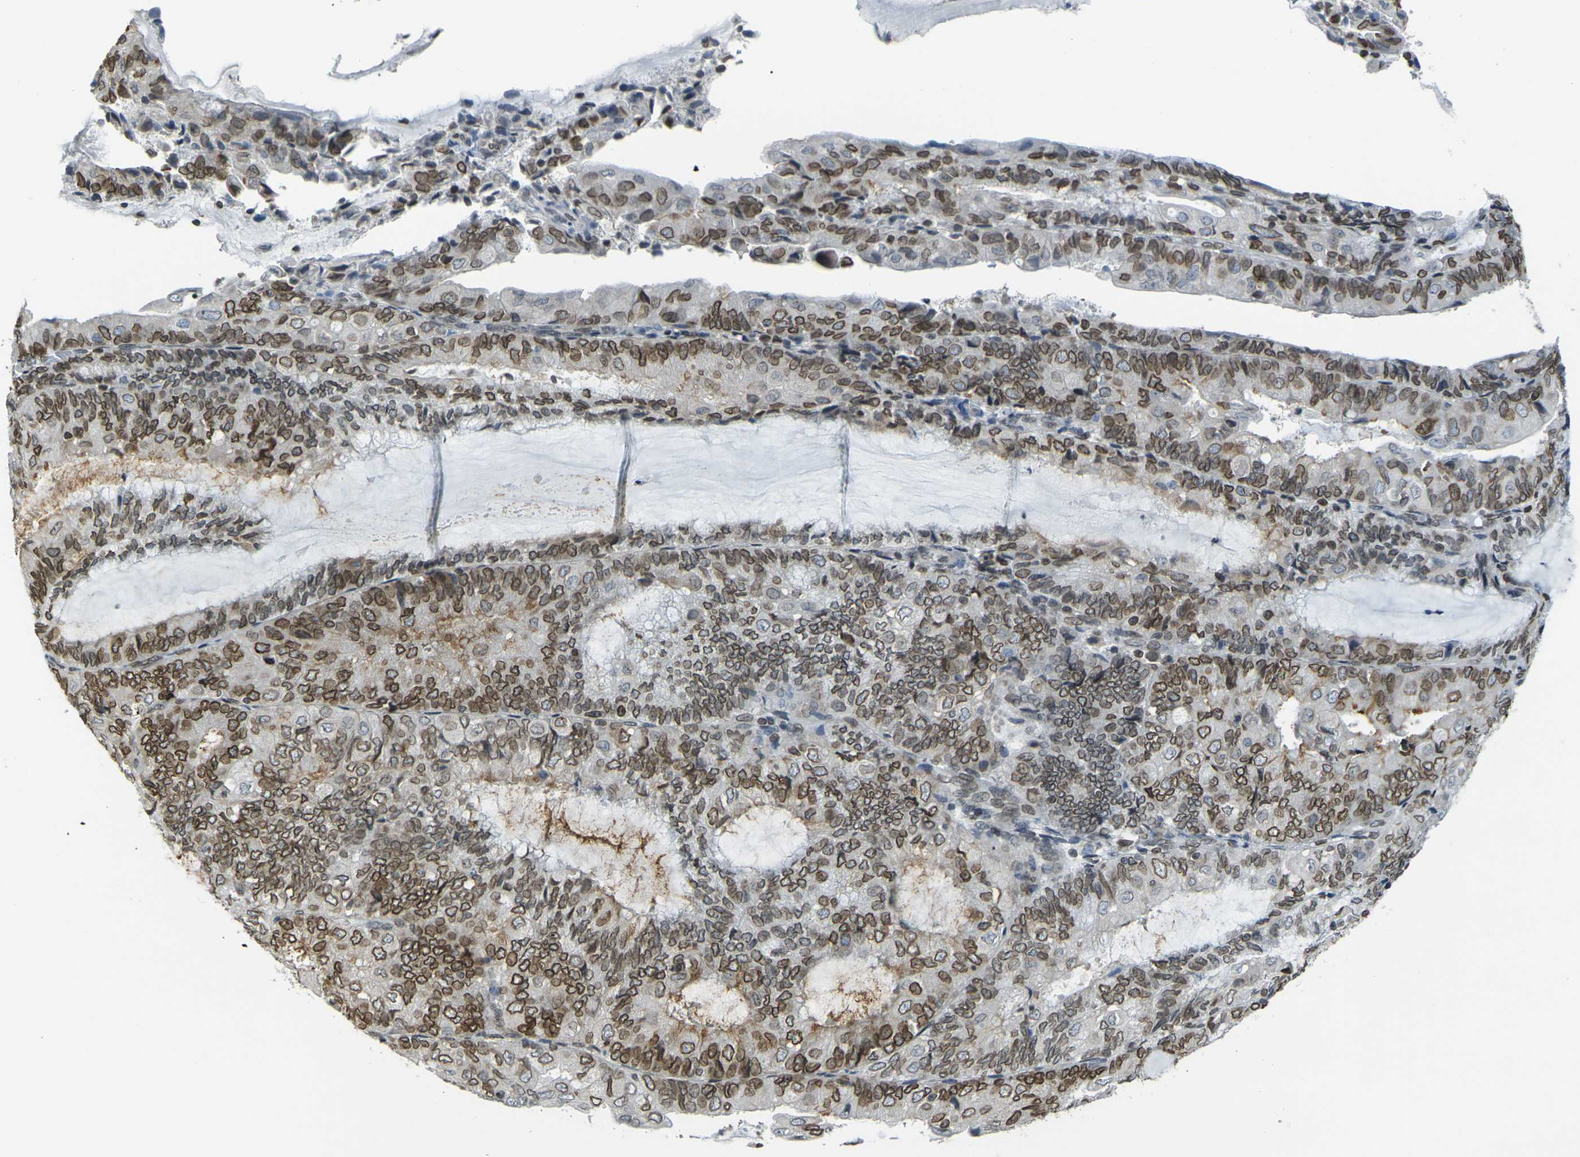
{"staining": {"intensity": "moderate", "quantity": ">75%", "location": "cytoplasmic/membranous,nuclear"}, "tissue": "endometrial cancer", "cell_type": "Tumor cells", "image_type": "cancer", "snomed": [{"axis": "morphology", "description": "Adenocarcinoma, NOS"}, {"axis": "topography", "description": "Endometrium"}], "caption": "Adenocarcinoma (endometrial) stained for a protein exhibits moderate cytoplasmic/membranous and nuclear positivity in tumor cells. Ihc stains the protein in brown and the nuclei are stained blue.", "gene": "BRDT", "patient": {"sex": "female", "age": 81}}